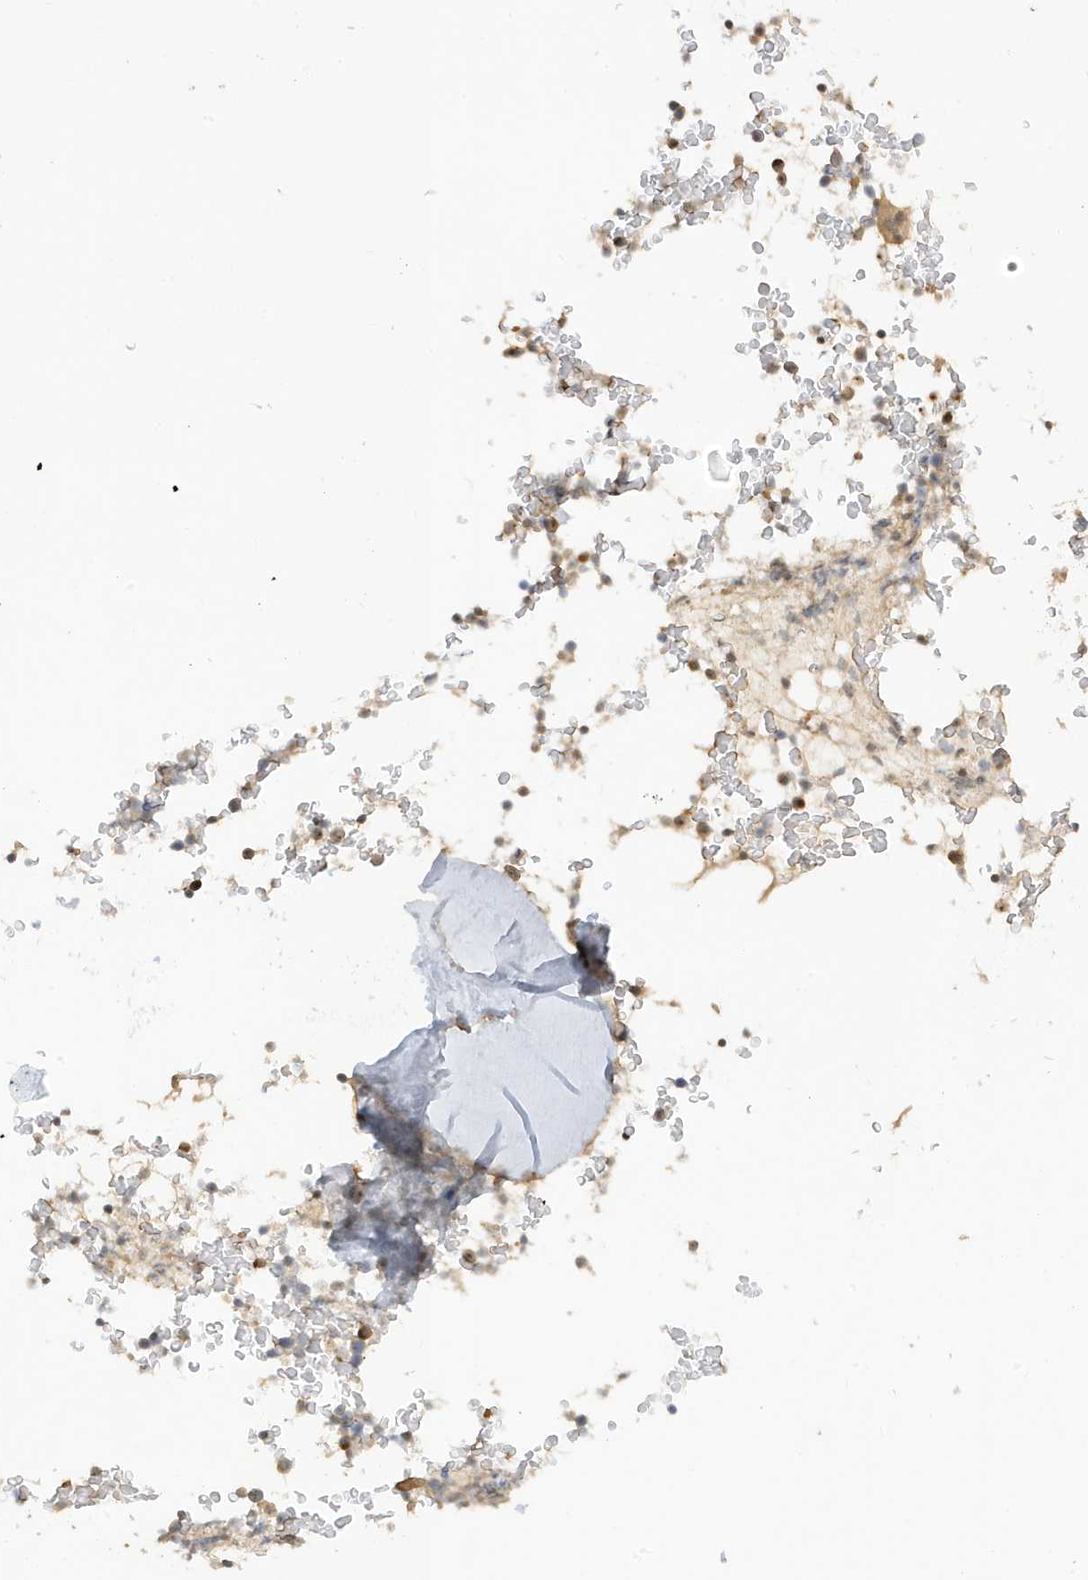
{"staining": {"intensity": "moderate", "quantity": "25%-75%", "location": "cytoplasmic/membranous"}, "tissue": "bone marrow", "cell_type": "Hematopoietic cells", "image_type": "normal", "snomed": [{"axis": "morphology", "description": "Normal tissue, NOS"}, {"axis": "topography", "description": "Bone marrow"}], "caption": "IHC photomicrograph of benign human bone marrow stained for a protein (brown), which demonstrates medium levels of moderate cytoplasmic/membranous staining in about 25%-75% of hematopoietic cells.", "gene": "TAB3", "patient": {"sex": "male", "age": 58}}